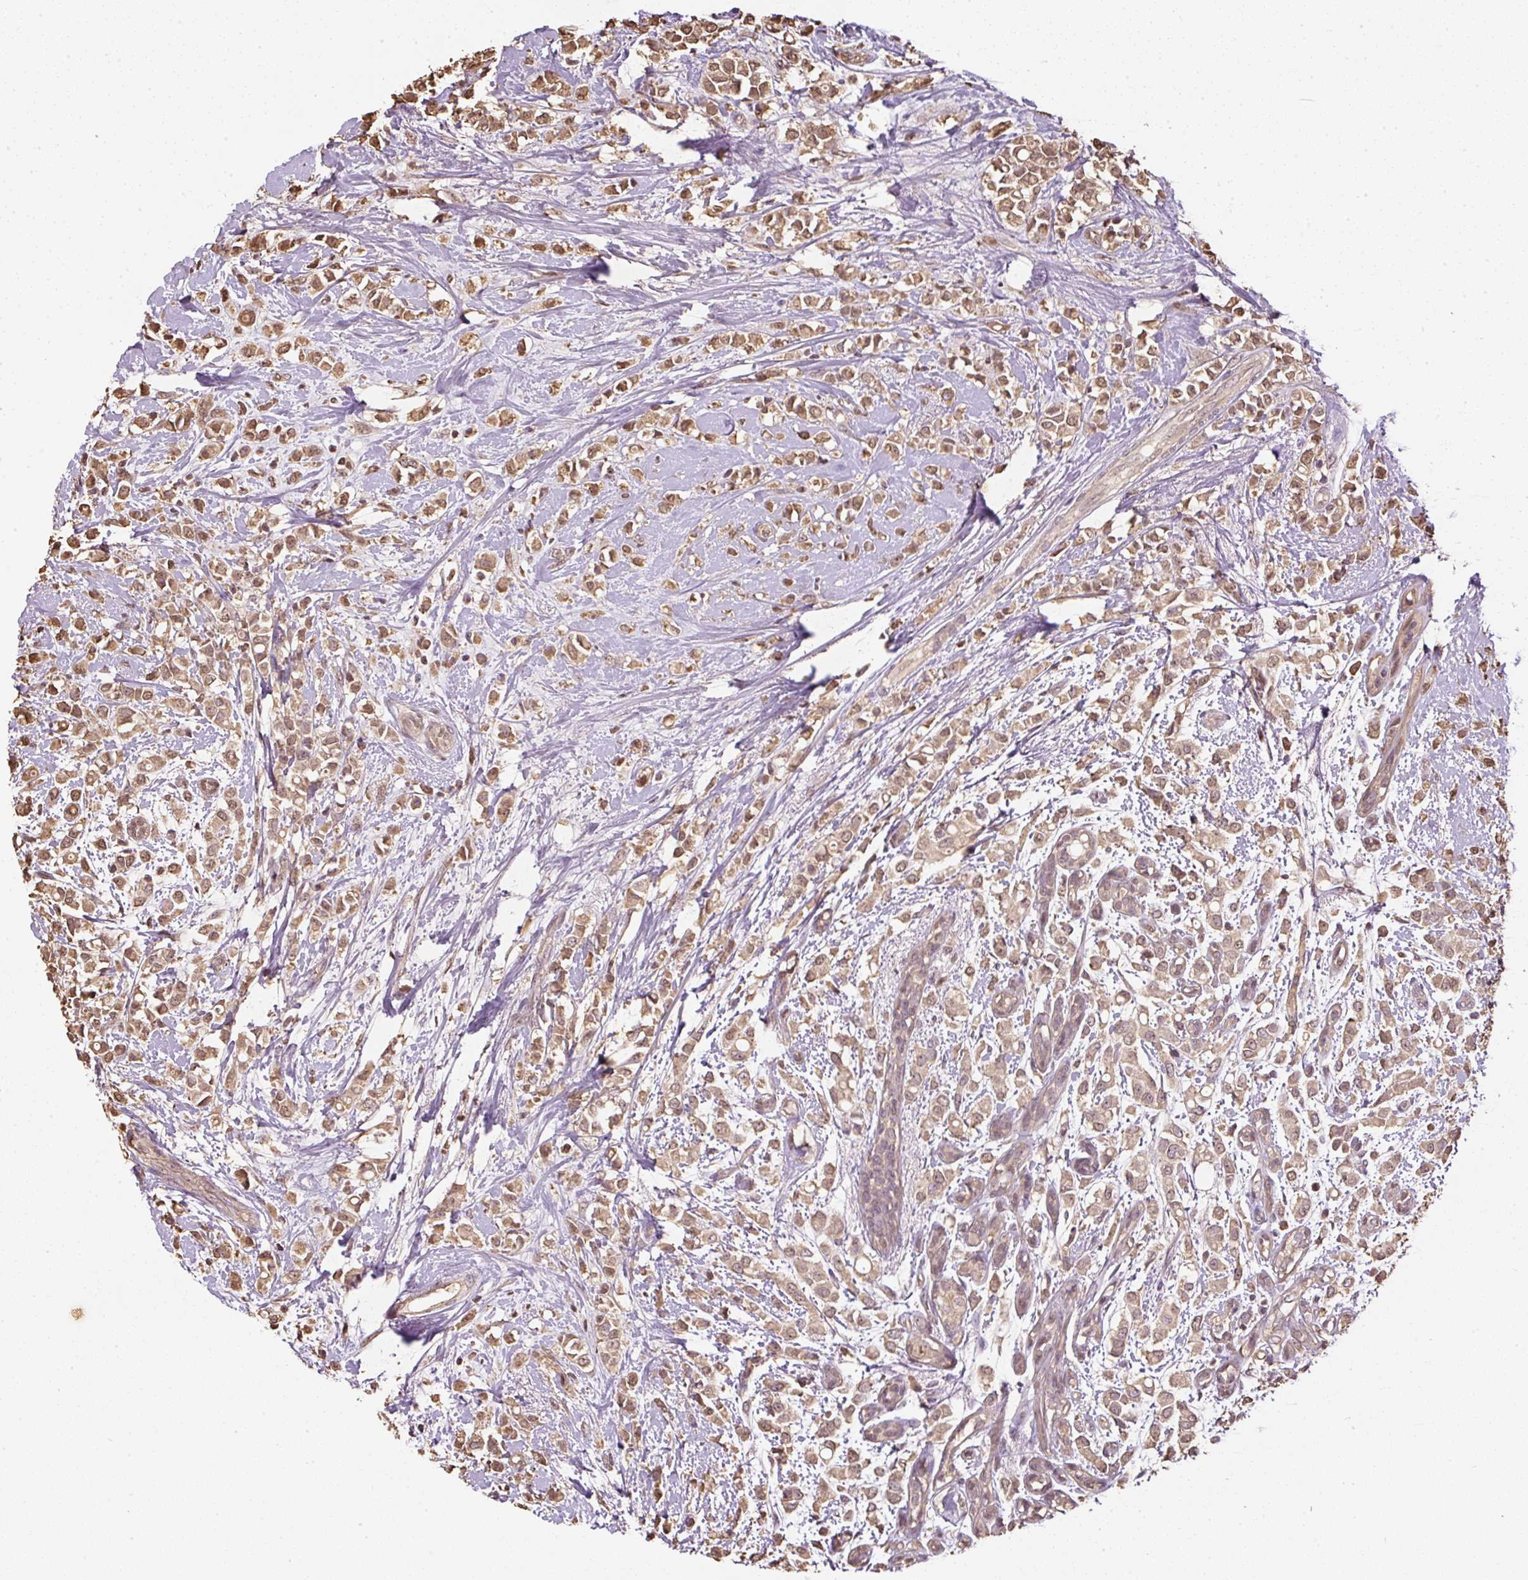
{"staining": {"intensity": "moderate", "quantity": ">75%", "location": "cytoplasmic/membranous,nuclear"}, "tissue": "breast cancer", "cell_type": "Tumor cells", "image_type": "cancer", "snomed": [{"axis": "morphology", "description": "Lobular carcinoma"}, {"axis": "topography", "description": "Breast"}], "caption": "Immunohistochemical staining of human breast cancer (lobular carcinoma) demonstrates moderate cytoplasmic/membranous and nuclear protein staining in approximately >75% of tumor cells.", "gene": "TMEM170B", "patient": {"sex": "female", "age": 68}}